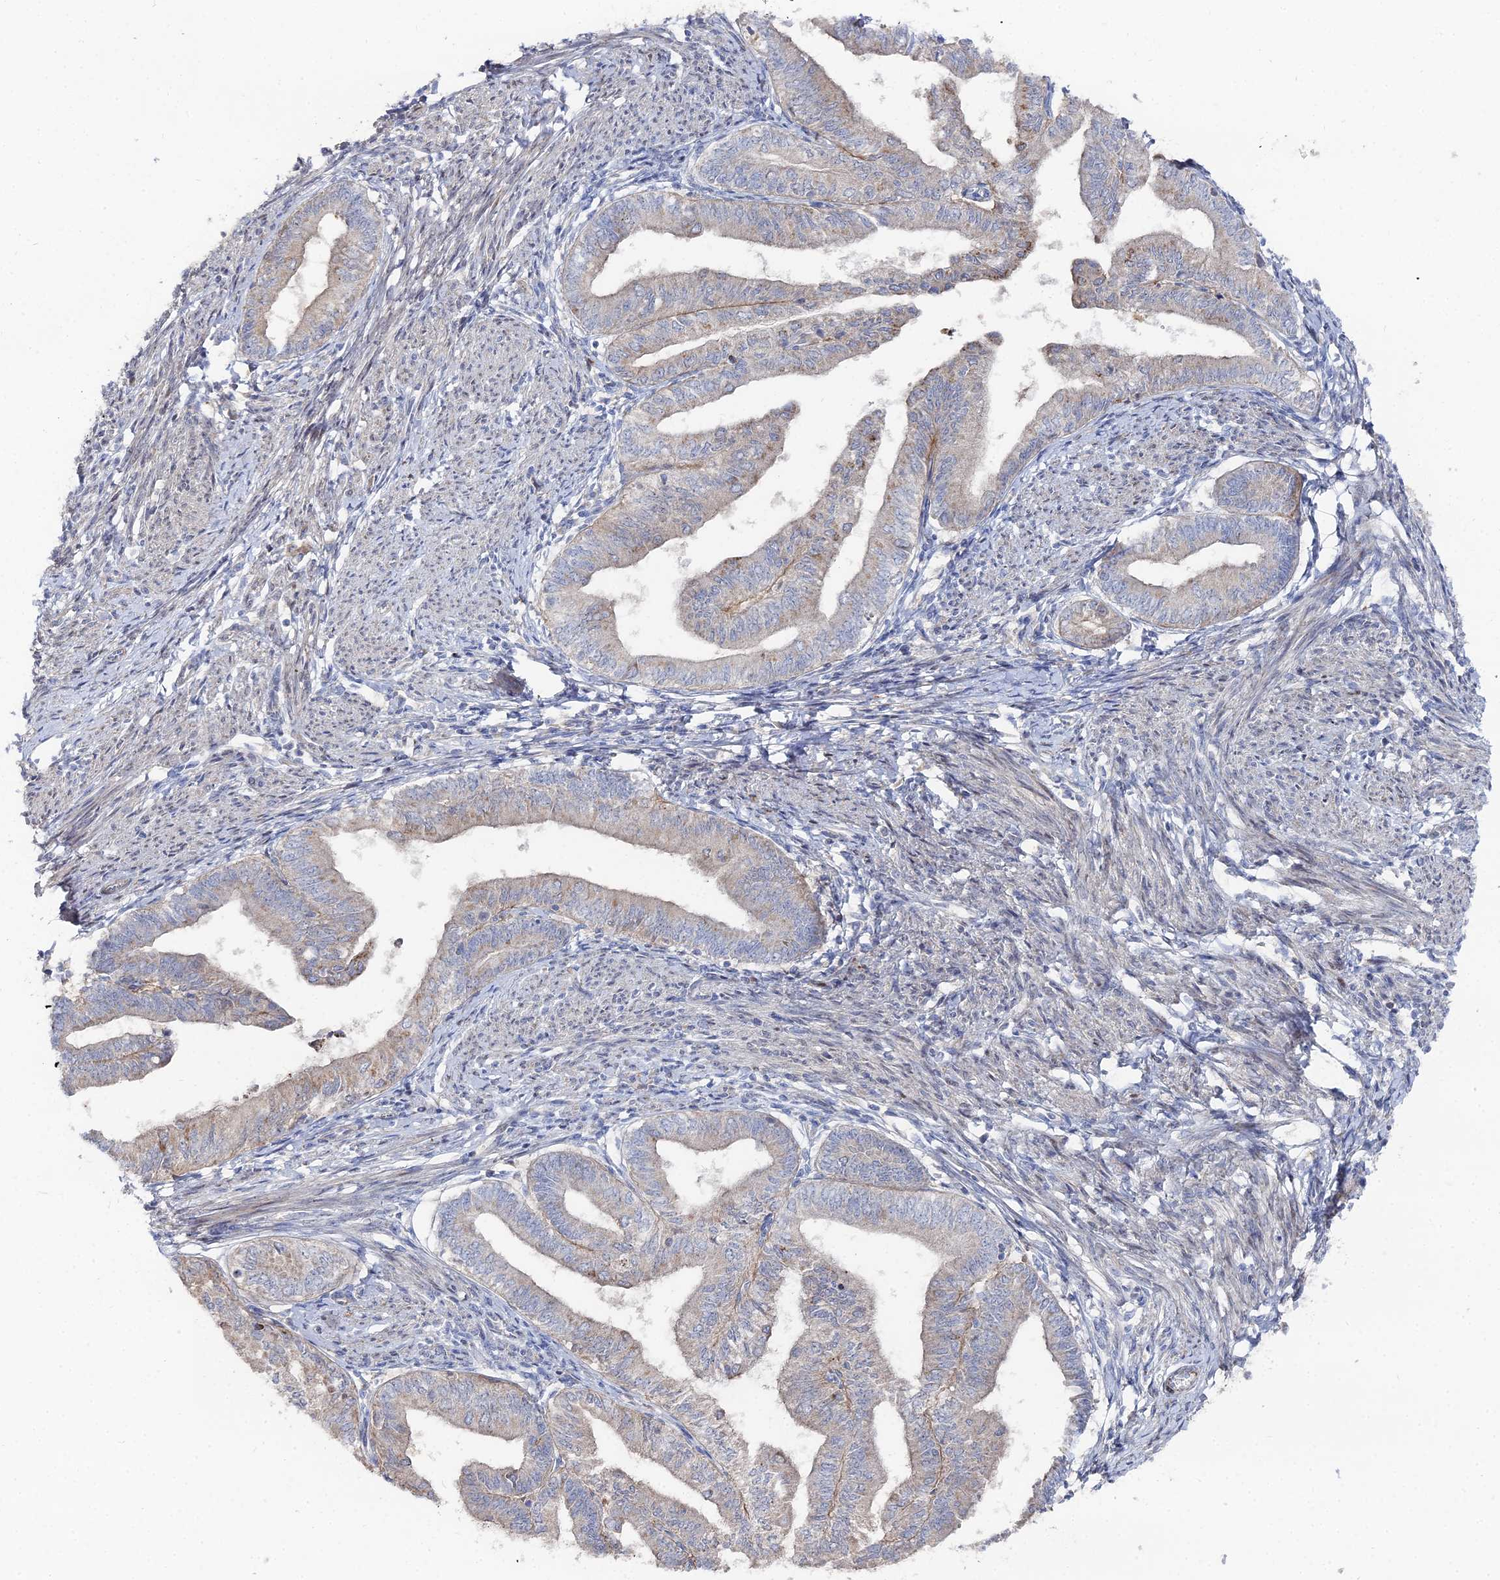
{"staining": {"intensity": "negative", "quantity": "none", "location": "none"}, "tissue": "endometrial cancer", "cell_type": "Tumor cells", "image_type": "cancer", "snomed": [{"axis": "morphology", "description": "Adenocarcinoma, NOS"}, {"axis": "topography", "description": "Endometrium"}], "caption": "DAB (3,3'-diaminobenzidine) immunohistochemical staining of adenocarcinoma (endometrial) reveals no significant positivity in tumor cells.", "gene": "SGMS1", "patient": {"sex": "female", "age": 66}}